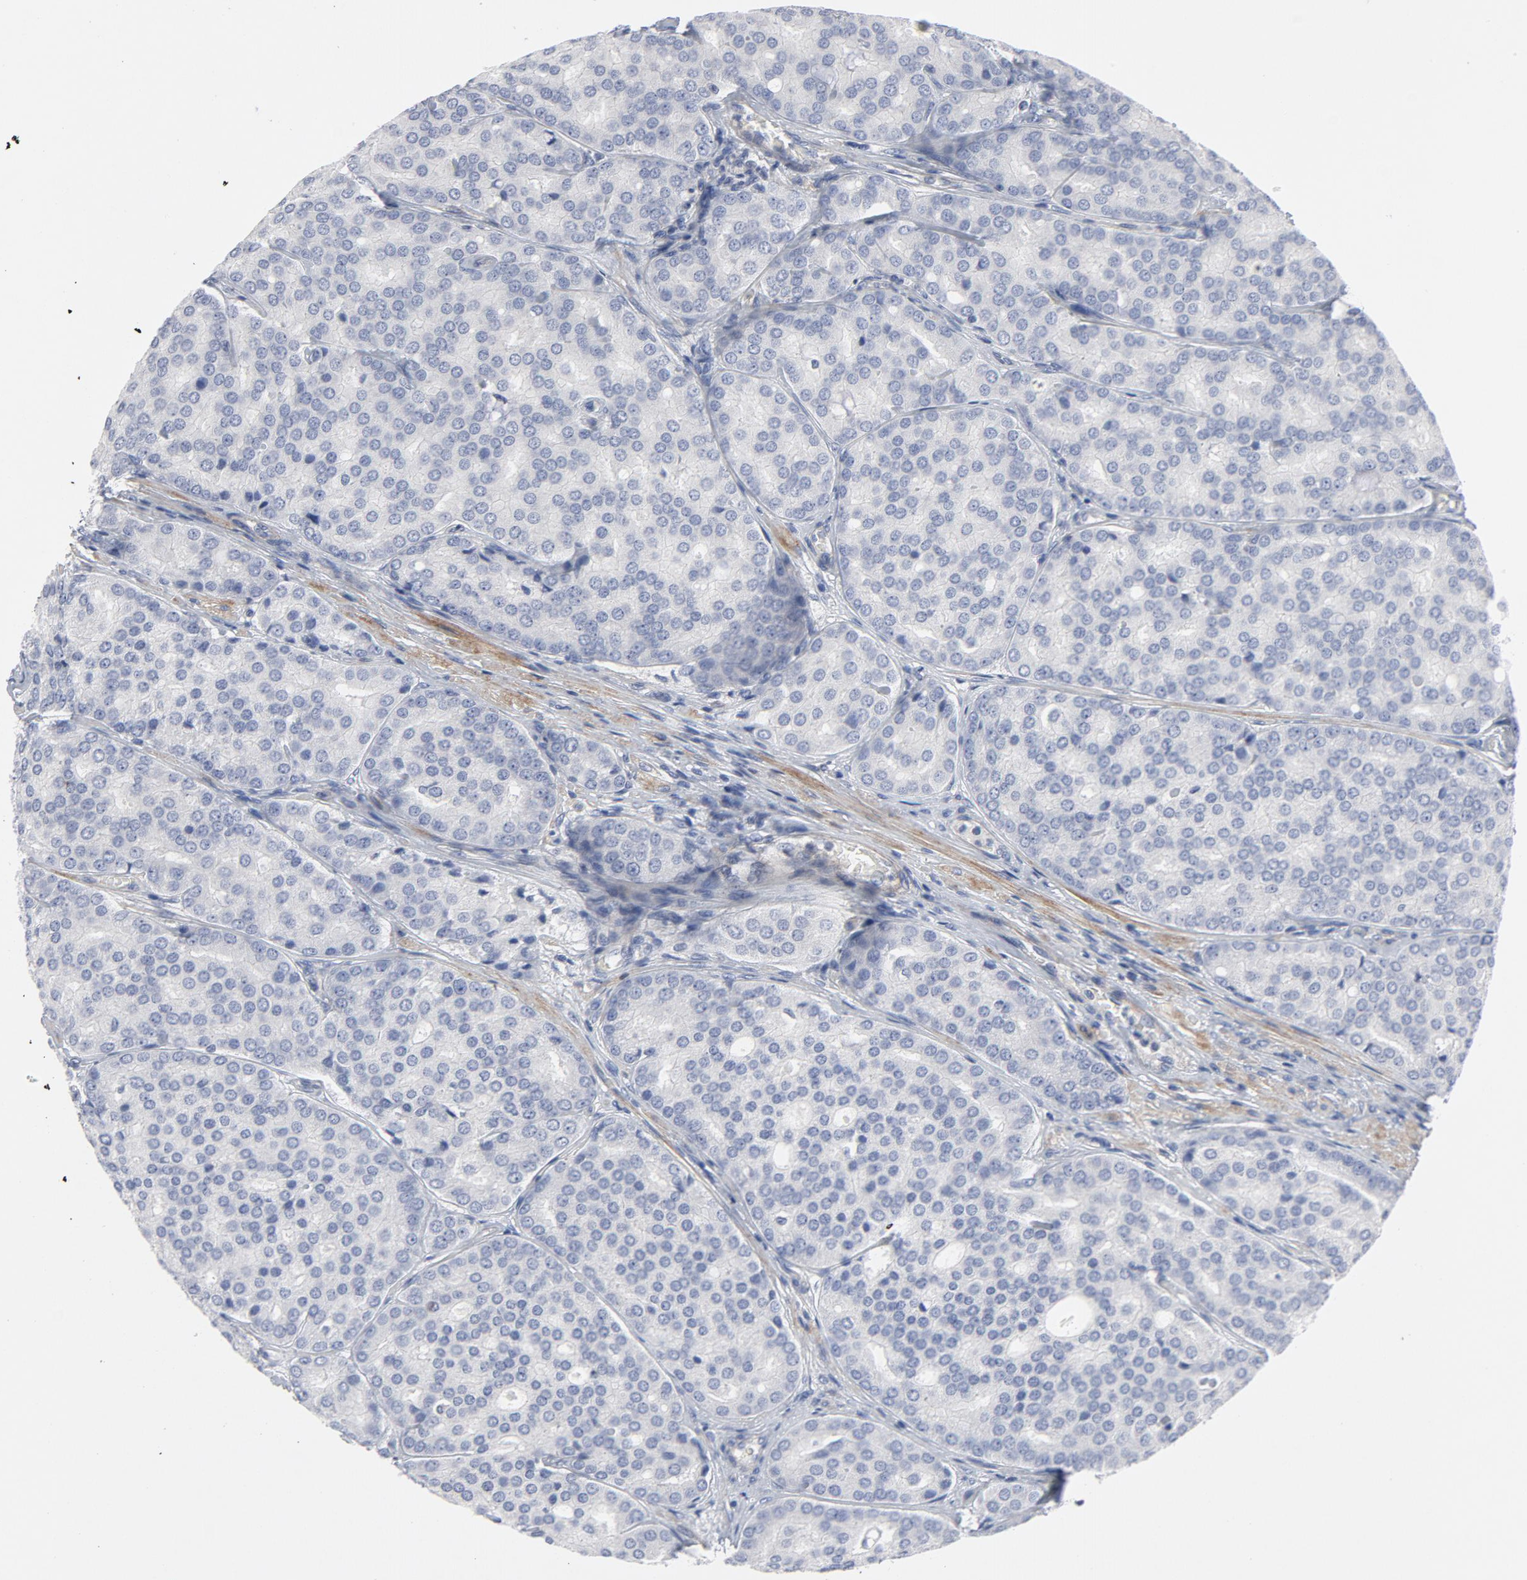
{"staining": {"intensity": "negative", "quantity": "none", "location": "none"}, "tissue": "prostate cancer", "cell_type": "Tumor cells", "image_type": "cancer", "snomed": [{"axis": "morphology", "description": "Adenocarcinoma, High grade"}, {"axis": "topography", "description": "Prostate"}], "caption": "The histopathology image exhibits no staining of tumor cells in high-grade adenocarcinoma (prostate). The staining was performed using DAB (3,3'-diaminobenzidine) to visualize the protein expression in brown, while the nuclei were stained in blue with hematoxylin (Magnification: 20x).", "gene": "ROCK1", "patient": {"sex": "male", "age": 64}}